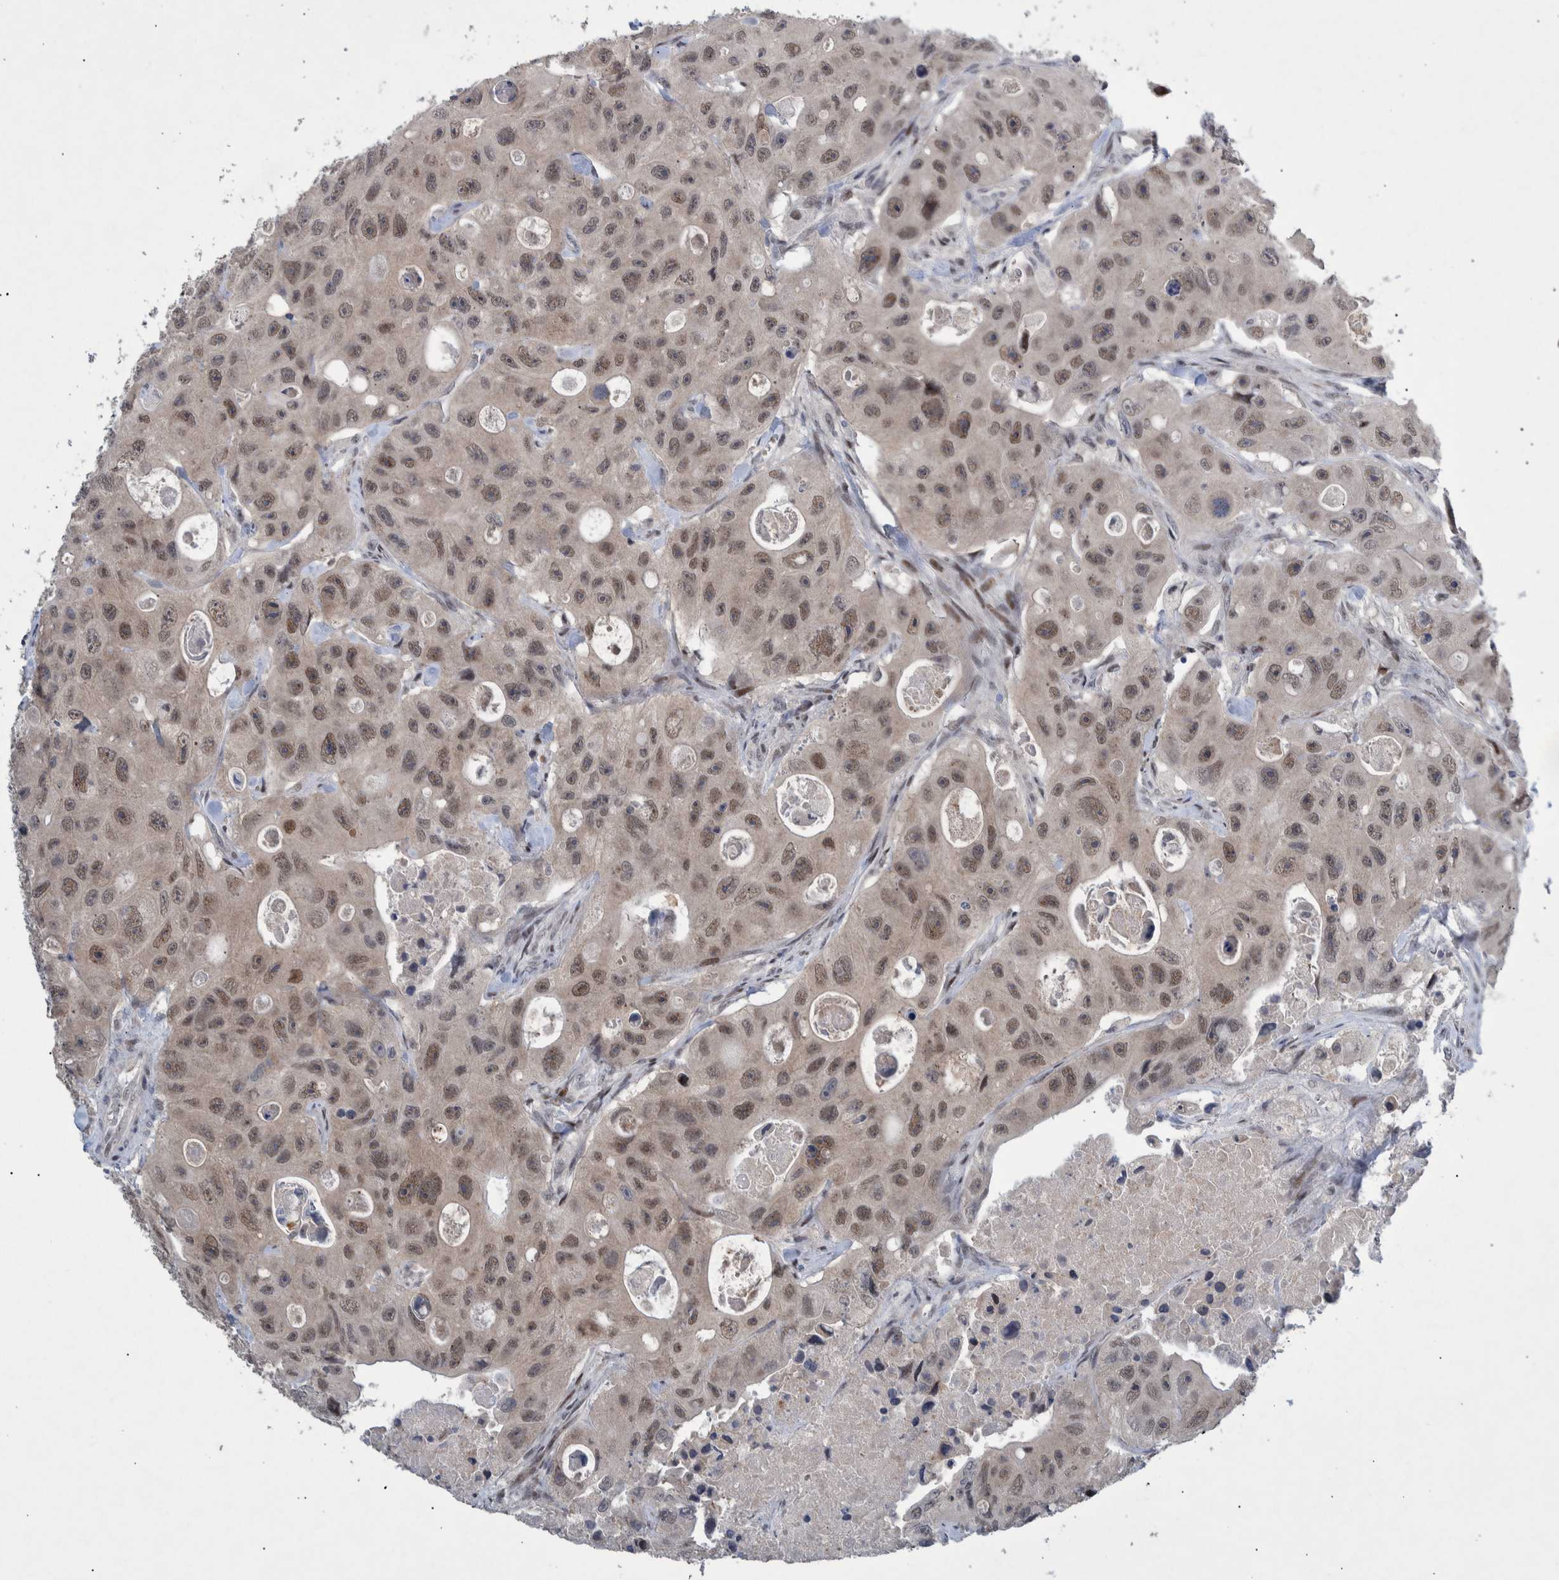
{"staining": {"intensity": "weak", "quantity": ">75%", "location": "nuclear"}, "tissue": "colorectal cancer", "cell_type": "Tumor cells", "image_type": "cancer", "snomed": [{"axis": "morphology", "description": "Adenocarcinoma, NOS"}, {"axis": "topography", "description": "Colon"}], "caption": "A photomicrograph of colorectal cancer (adenocarcinoma) stained for a protein displays weak nuclear brown staining in tumor cells.", "gene": "ESRP1", "patient": {"sex": "female", "age": 46}}